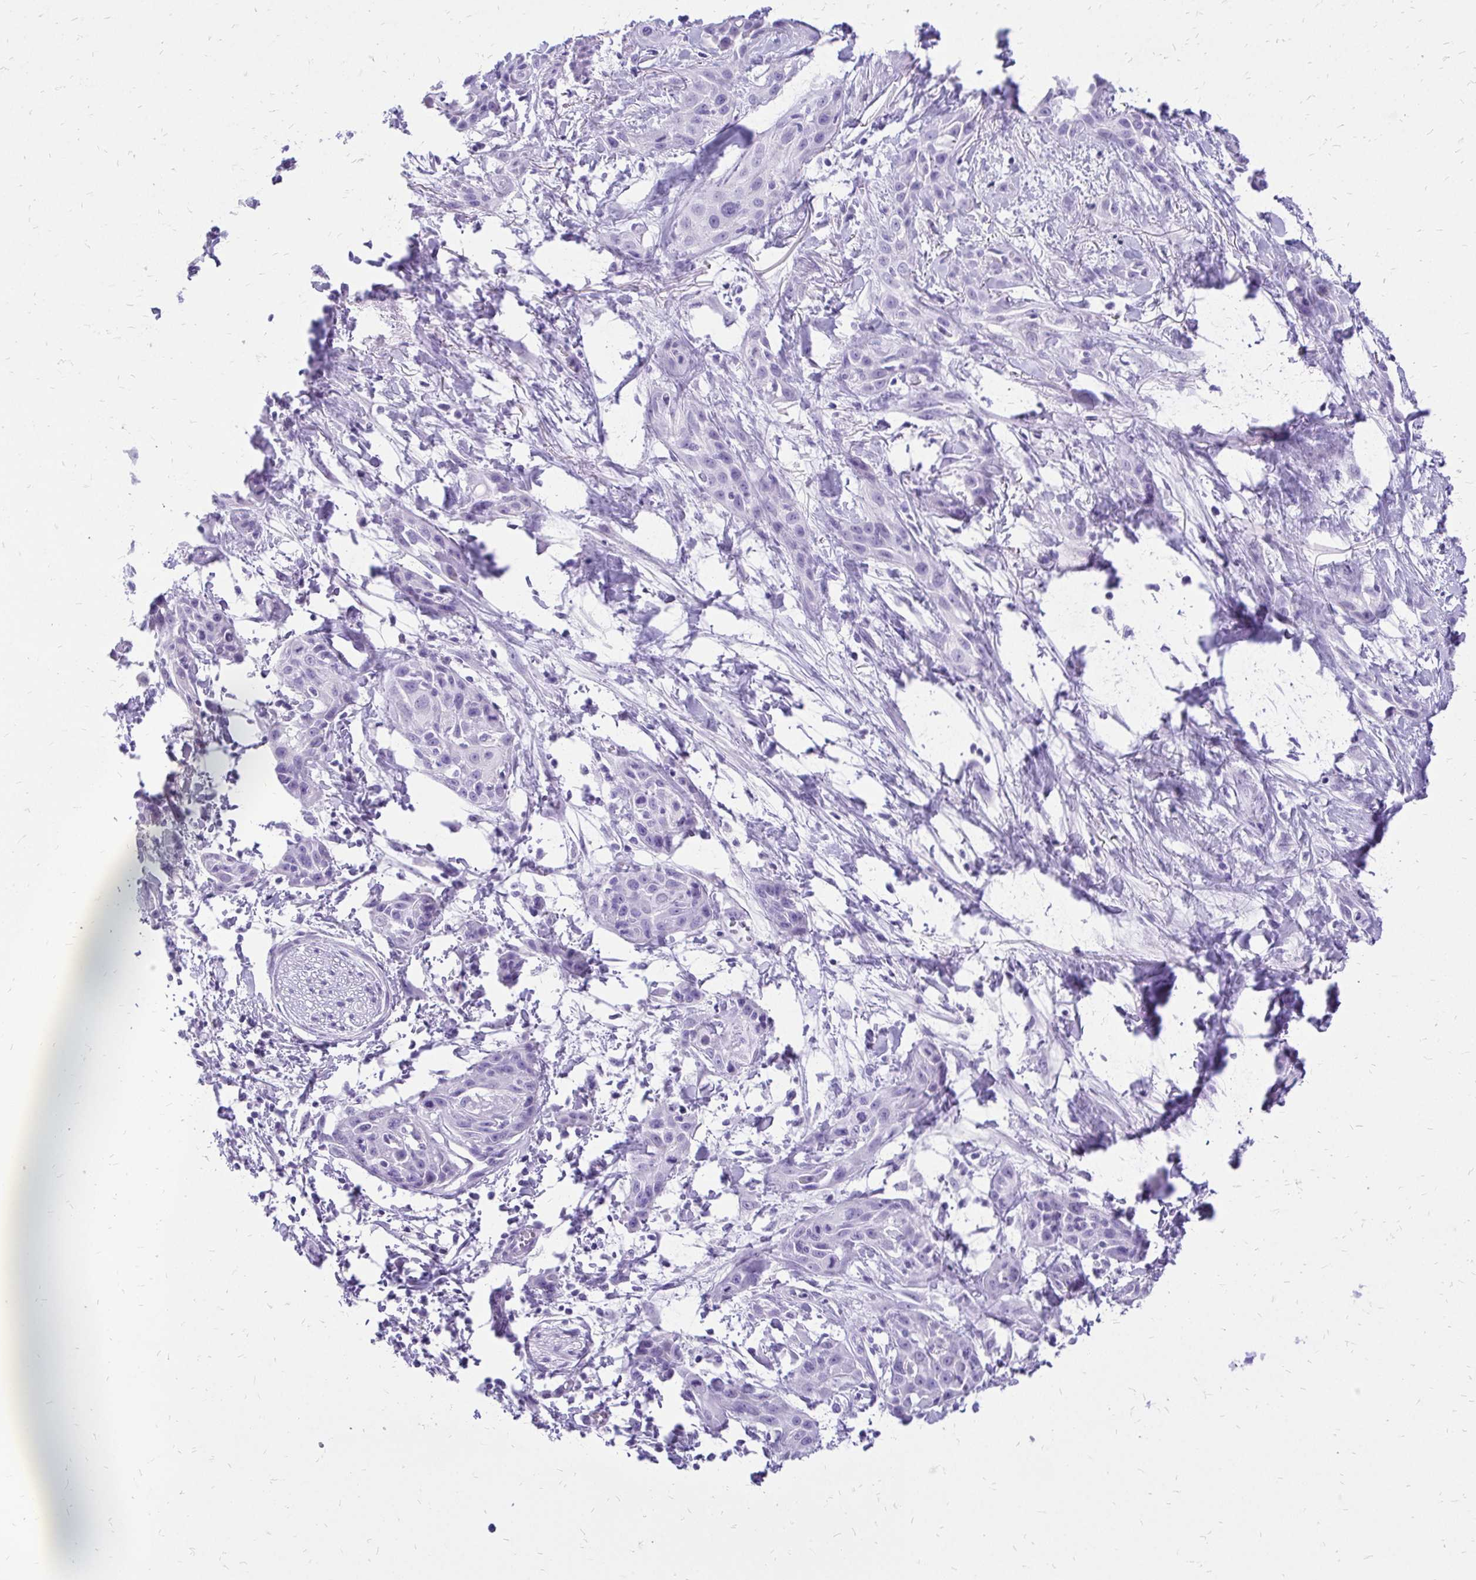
{"staining": {"intensity": "negative", "quantity": "none", "location": "none"}, "tissue": "skin cancer", "cell_type": "Tumor cells", "image_type": "cancer", "snomed": [{"axis": "morphology", "description": "Squamous cell carcinoma, NOS"}, {"axis": "topography", "description": "Skin"}, {"axis": "topography", "description": "Anal"}], "caption": "Immunohistochemical staining of squamous cell carcinoma (skin) displays no significant expression in tumor cells. Brightfield microscopy of IHC stained with DAB (brown) and hematoxylin (blue), captured at high magnification.", "gene": "SLC32A1", "patient": {"sex": "male", "age": 64}}